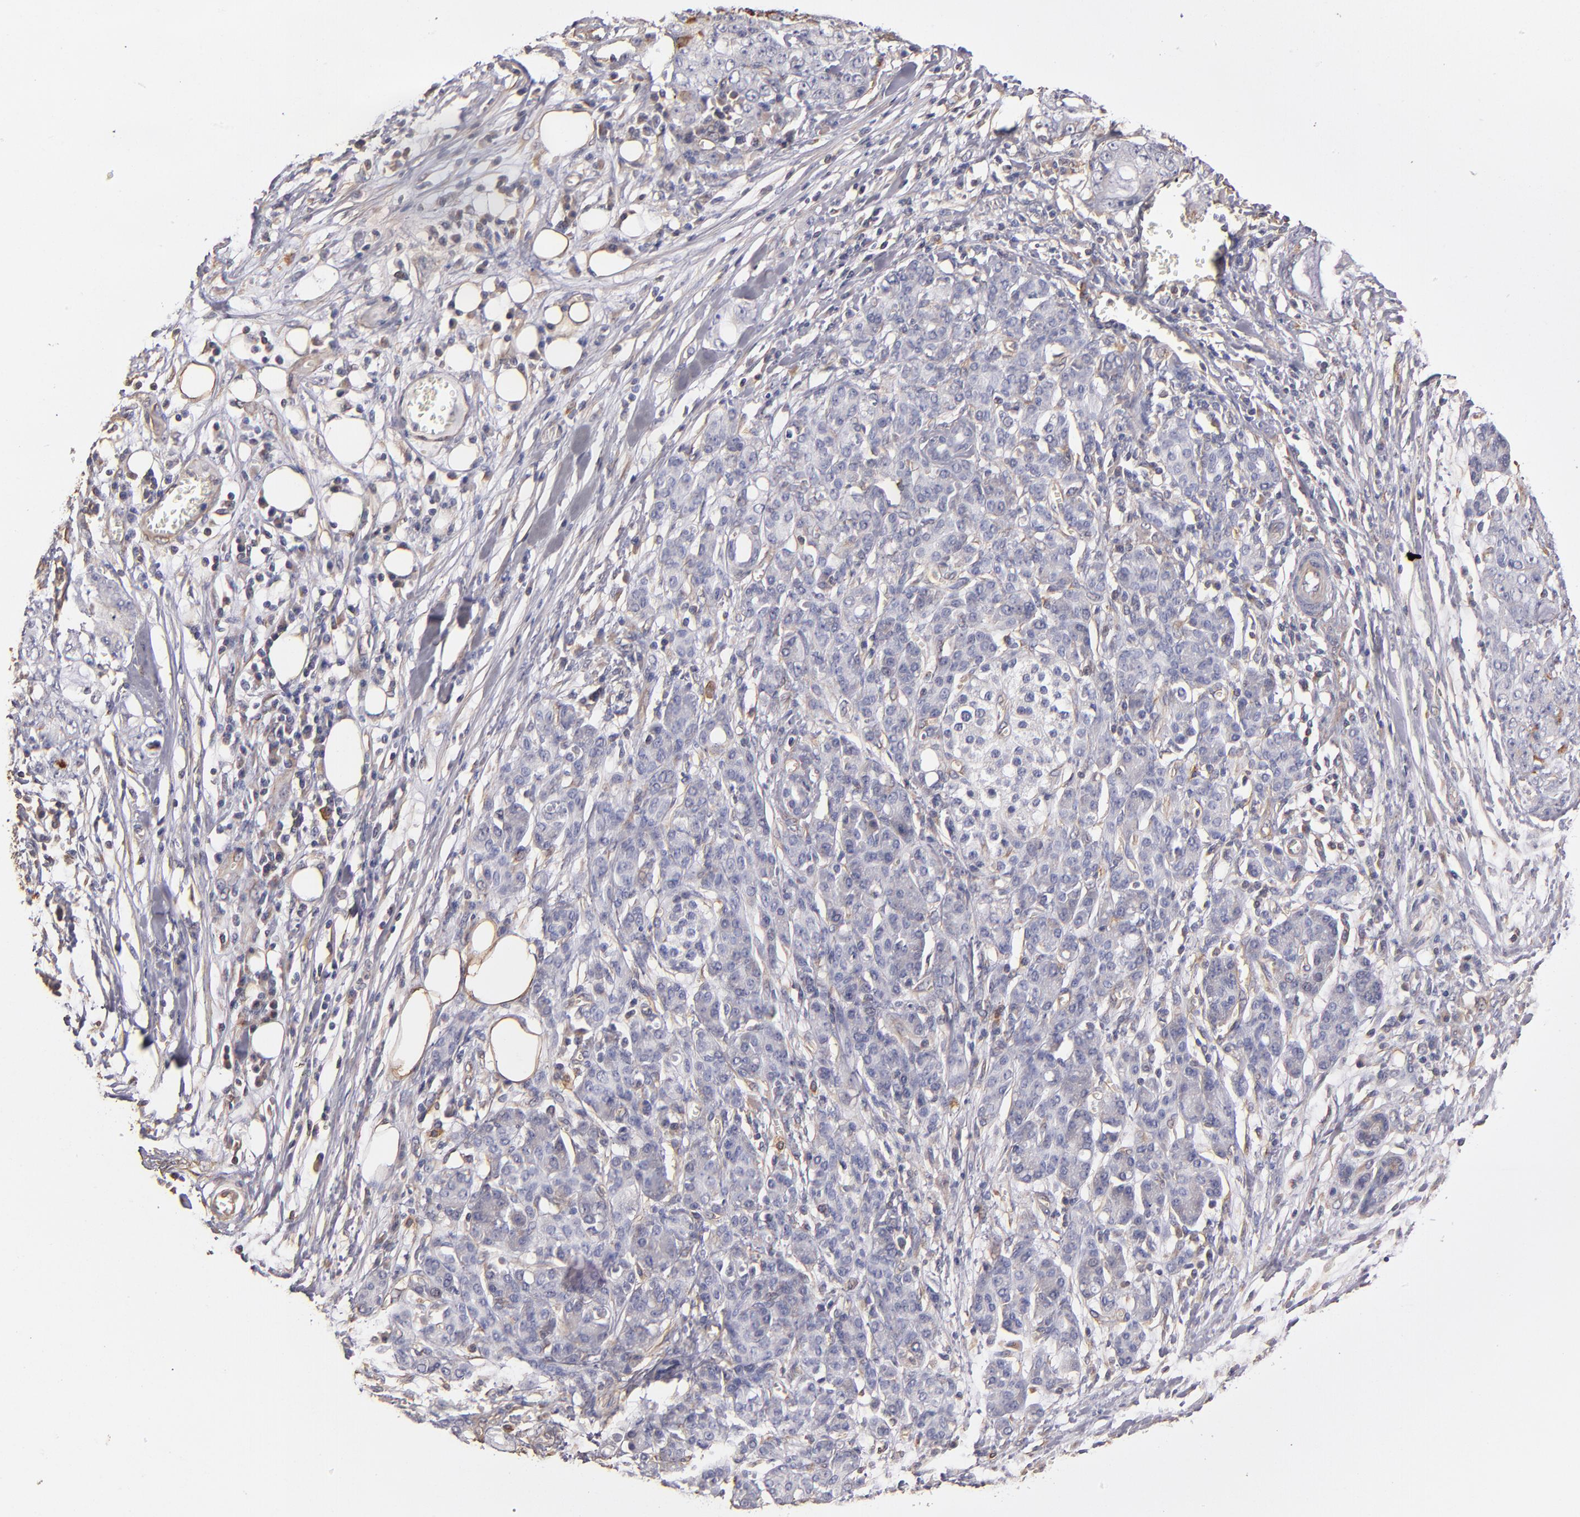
{"staining": {"intensity": "negative", "quantity": "none", "location": "none"}, "tissue": "pancreatic cancer", "cell_type": "Tumor cells", "image_type": "cancer", "snomed": [{"axis": "morphology", "description": "Adenocarcinoma, NOS"}, {"axis": "topography", "description": "Pancreas"}], "caption": "High magnification brightfield microscopy of pancreatic cancer (adenocarcinoma) stained with DAB (3,3'-diaminobenzidine) (brown) and counterstained with hematoxylin (blue): tumor cells show no significant positivity.", "gene": "ABCC1", "patient": {"sex": "female", "age": 73}}